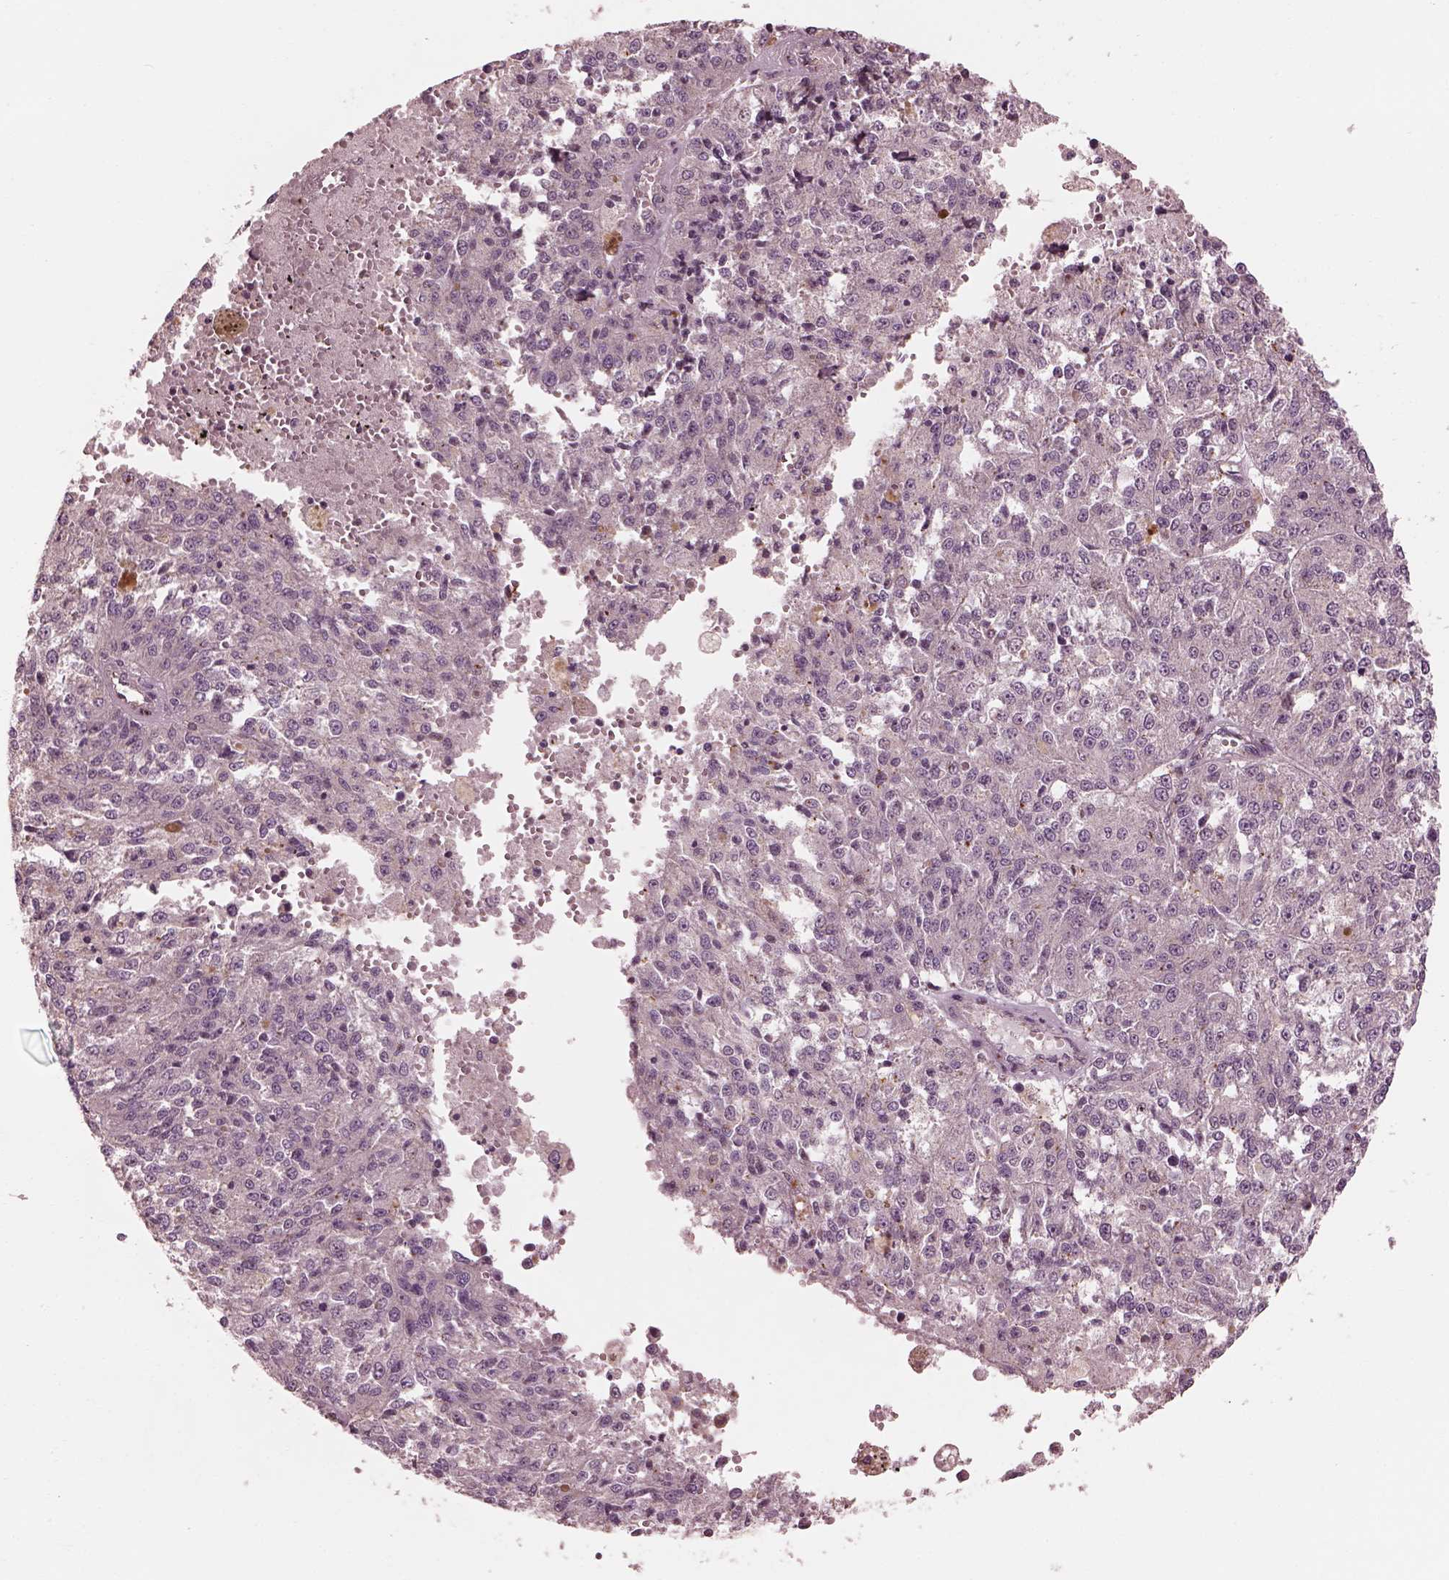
{"staining": {"intensity": "negative", "quantity": "none", "location": "none"}, "tissue": "melanoma", "cell_type": "Tumor cells", "image_type": "cancer", "snomed": [{"axis": "morphology", "description": "Malignant melanoma, Metastatic site"}, {"axis": "topography", "description": "Lymph node"}], "caption": "Melanoma stained for a protein using immunohistochemistry (IHC) exhibits no positivity tumor cells.", "gene": "STK33", "patient": {"sex": "female", "age": 64}}